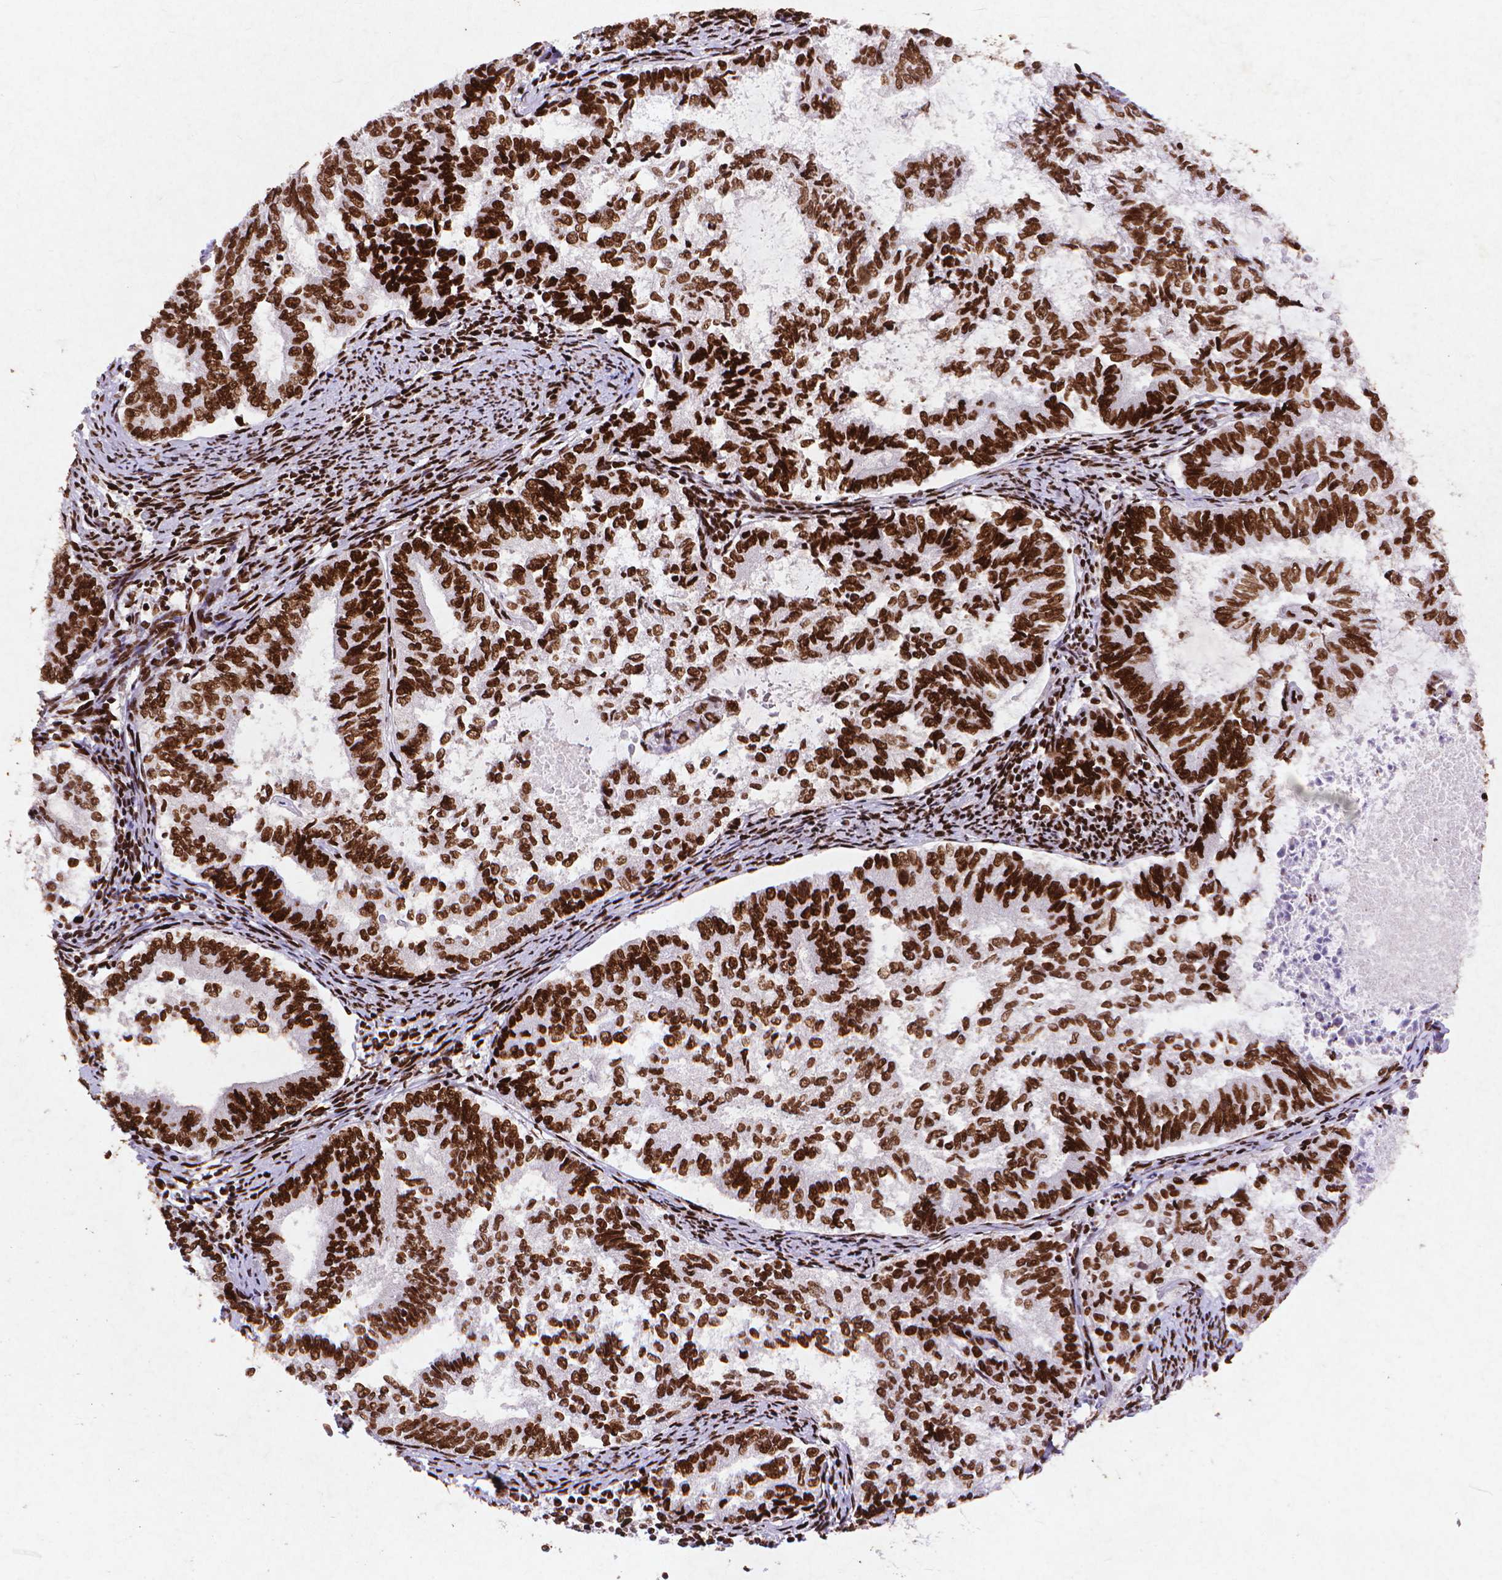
{"staining": {"intensity": "strong", "quantity": ">75%", "location": "nuclear"}, "tissue": "endometrial cancer", "cell_type": "Tumor cells", "image_type": "cancer", "snomed": [{"axis": "morphology", "description": "Adenocarcinoma, NOS"}, {"axis": "topography", "description": "Endometrium"}], "caption": "The immunohistochemical stain labels strong nuclear expression in tumor cells of endometrial cancer tissue. The staining is performed using DAB brown chromogen to label protein expression. The nuclei are counter-stained blue using hematoxylin.", "gene": "CITED2", "patient": {"sex": "female", "age": 65}}